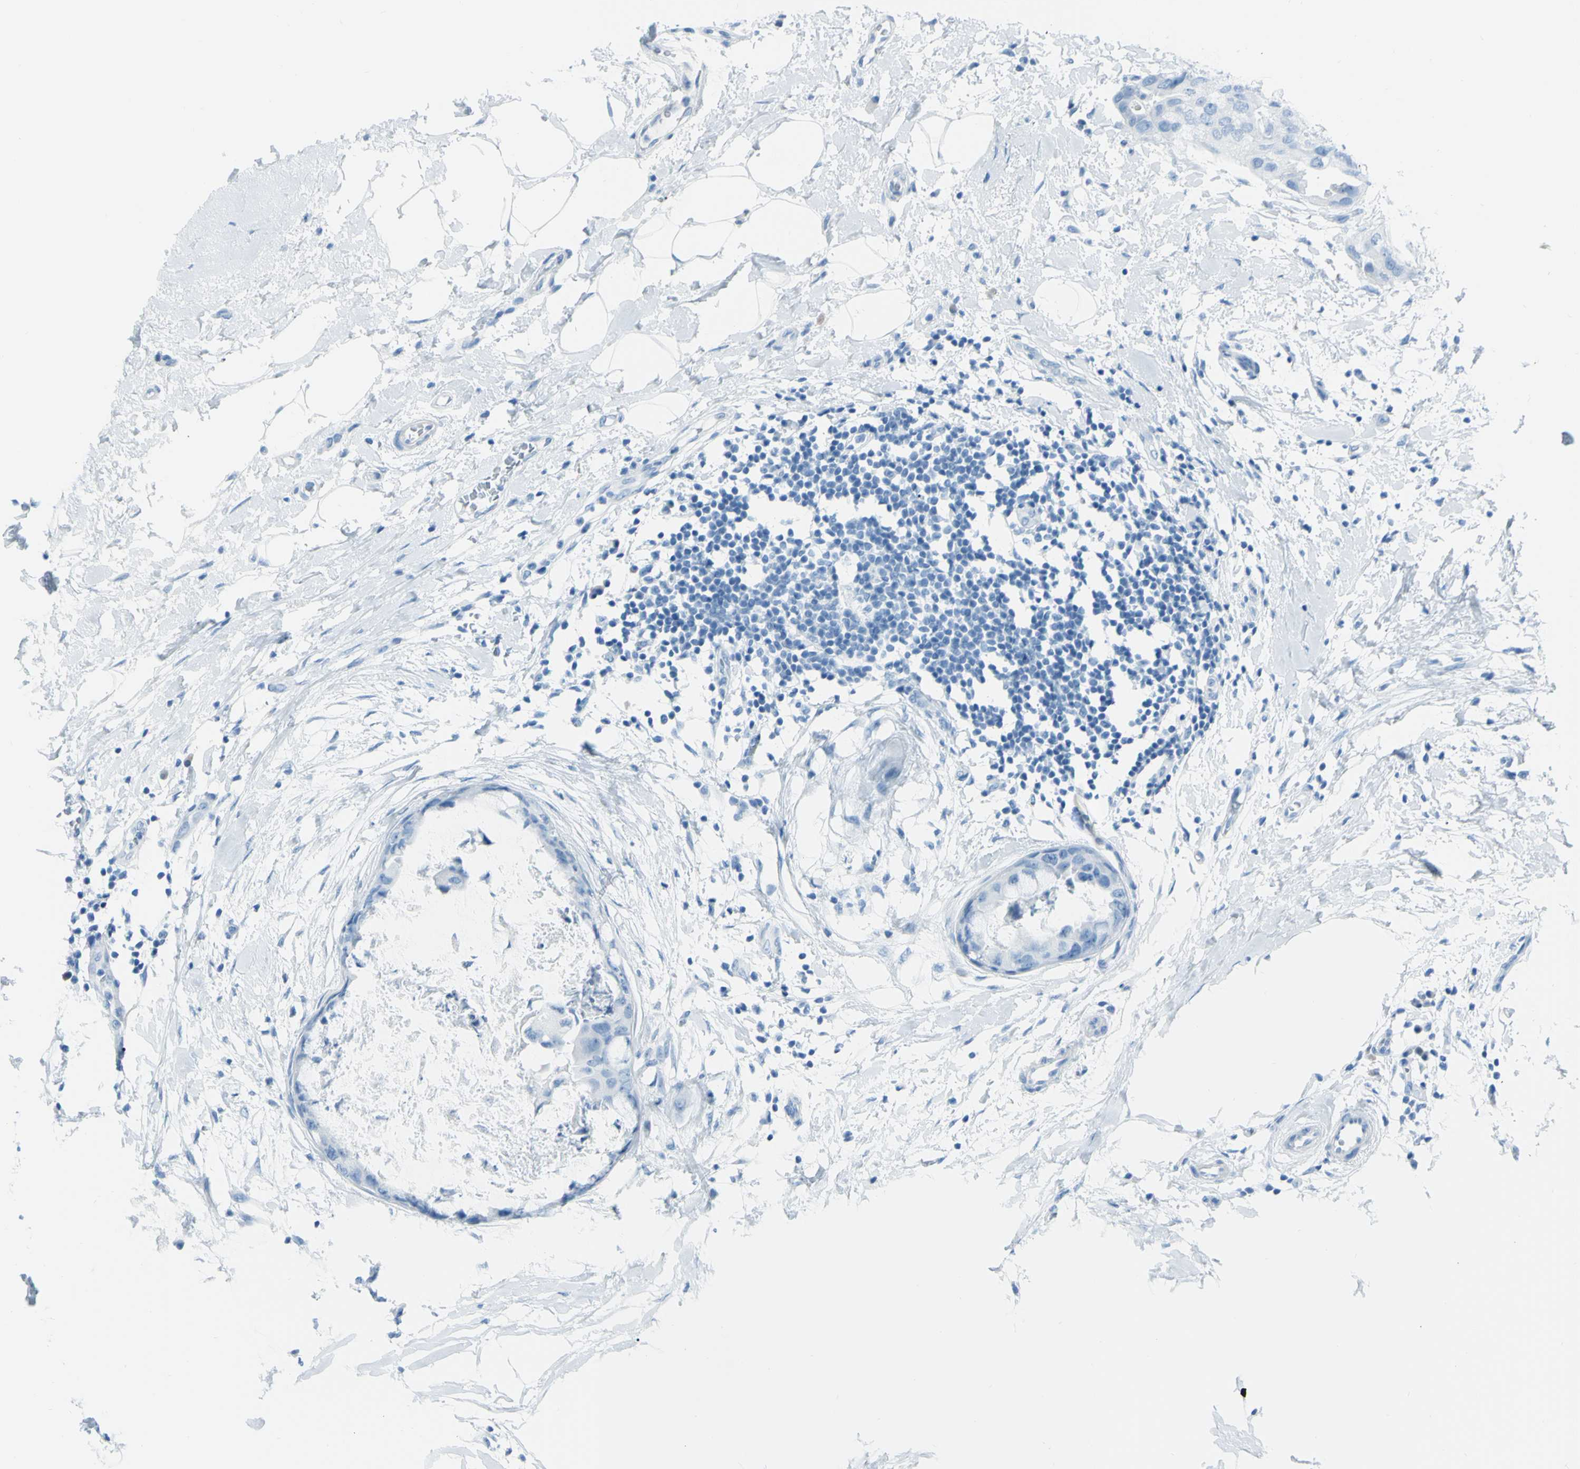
{"staining": {"intensity": "negative", "quantity": "none", "location": "none"}, "tissue": "breast cancer", "cell_type": "Tumor cells", "image_type": "cancer", "snomed": [{"axis": "morphology", "description": "Duct carcinoma"}, {"axis": "topography", "description": "Breast"}], "caption": "Human breast infiltrating ductal carcinoma stained for a protein using IHC reveals no staining in tumor cells.", "gene": "TFPI2", "patient": {"sex": "female", "age": 40}}